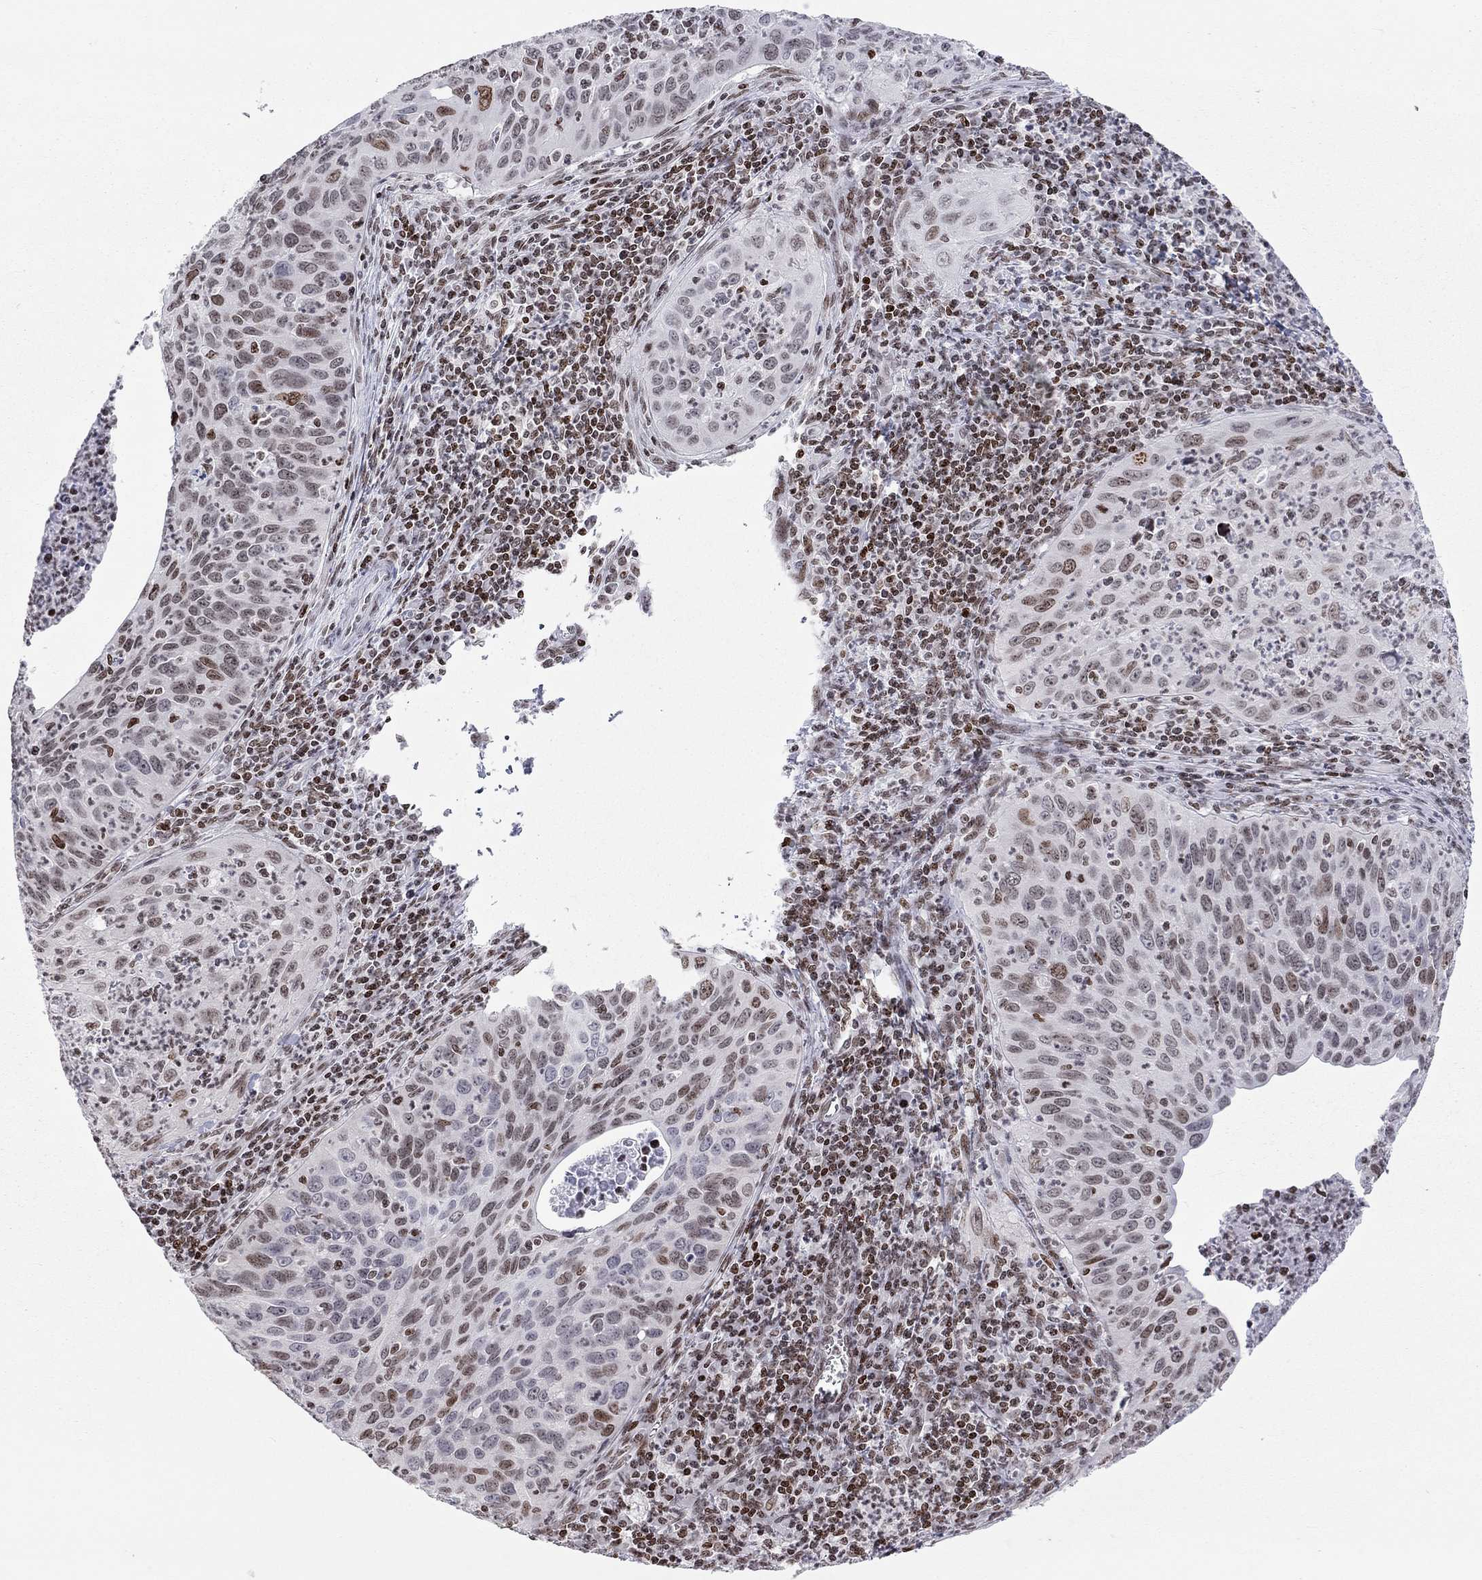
{"staining": {"intensity": "weak", "quantity": "<25%", "location": "nuclear"}, "tissue": "cervical cancer", "cell_type": "Tumor cells", "image_type": "cancer", "snomed": [{"axis": "morphology", "description": "Squamous cell carcinoma, NOS"}, {"axis": "topography", "description": "Cervix"}], "caption": "A high-resolution photomicrograph shows IHC staining of cervical cancer (squamous cell carcinoma), which displays no significant positivity in tumor cells. The staining was performed using DAB (3,3'-diaminobenzidine) to visualize the protein expression in brown, while the nuclei were stained in blue with hematoxylin (Magnification: 20x).", "gene": "H2AX", "patient": {"sex": "female", "age": 26}}